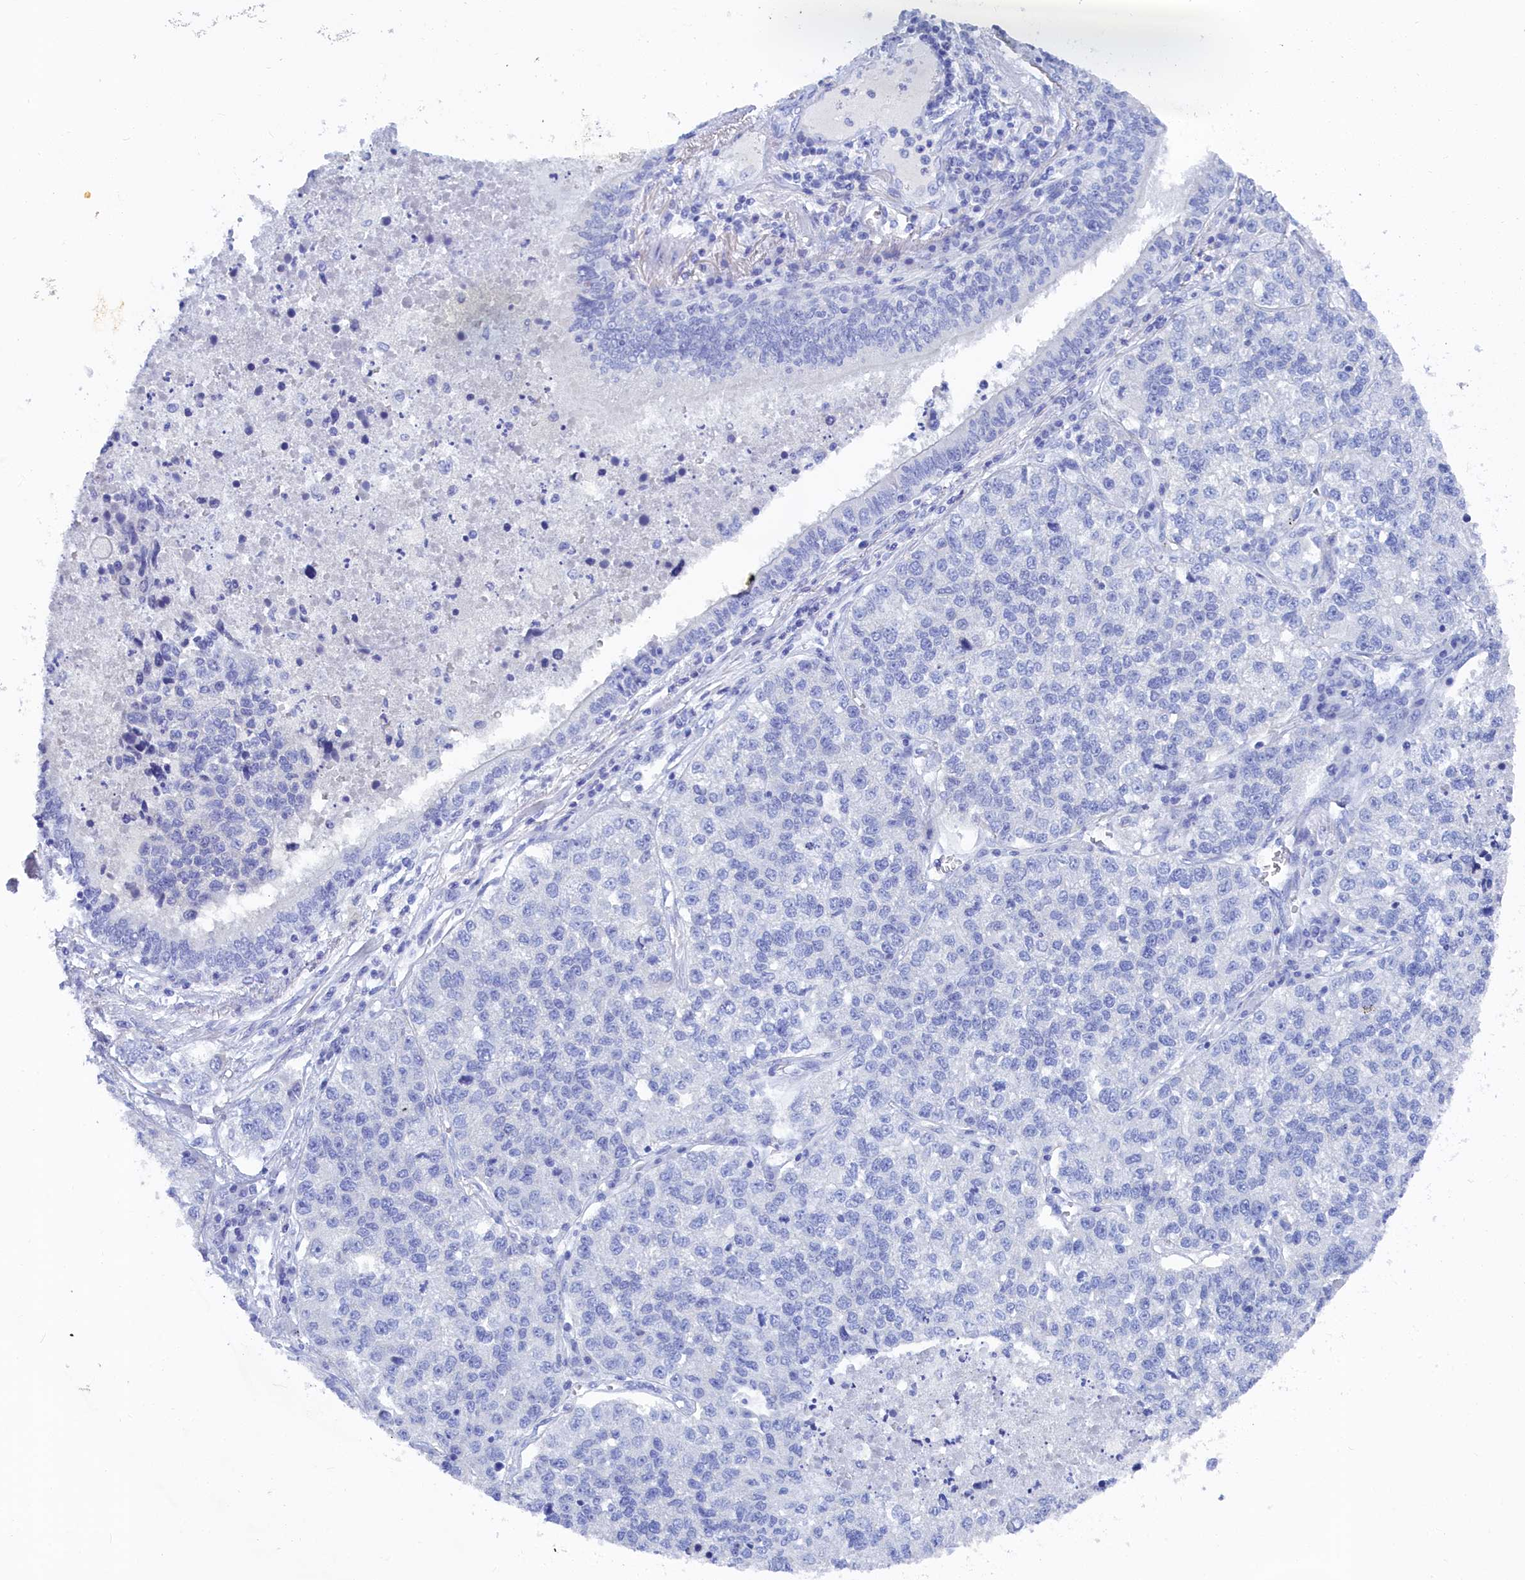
{"staining": {"intensity": "negative", "quantity": "none", "location": "none"}, "tissue": "lung cancer", "cell_type": "Tumor cells", "image_type": "cancer", "snomed": [{"axis": "morphology", "description": "Adenocarcinoma, NOS"}, {"axis": "topography", "description": "Lung"}], "caption": "This is an immunohistochemistry (IHC) micrograph of human lung cancer (adenocarcinoma). There is no staining in tumor cells.", "gene": "TRIM10", "patient": {"sex": "male", "age": 49}}